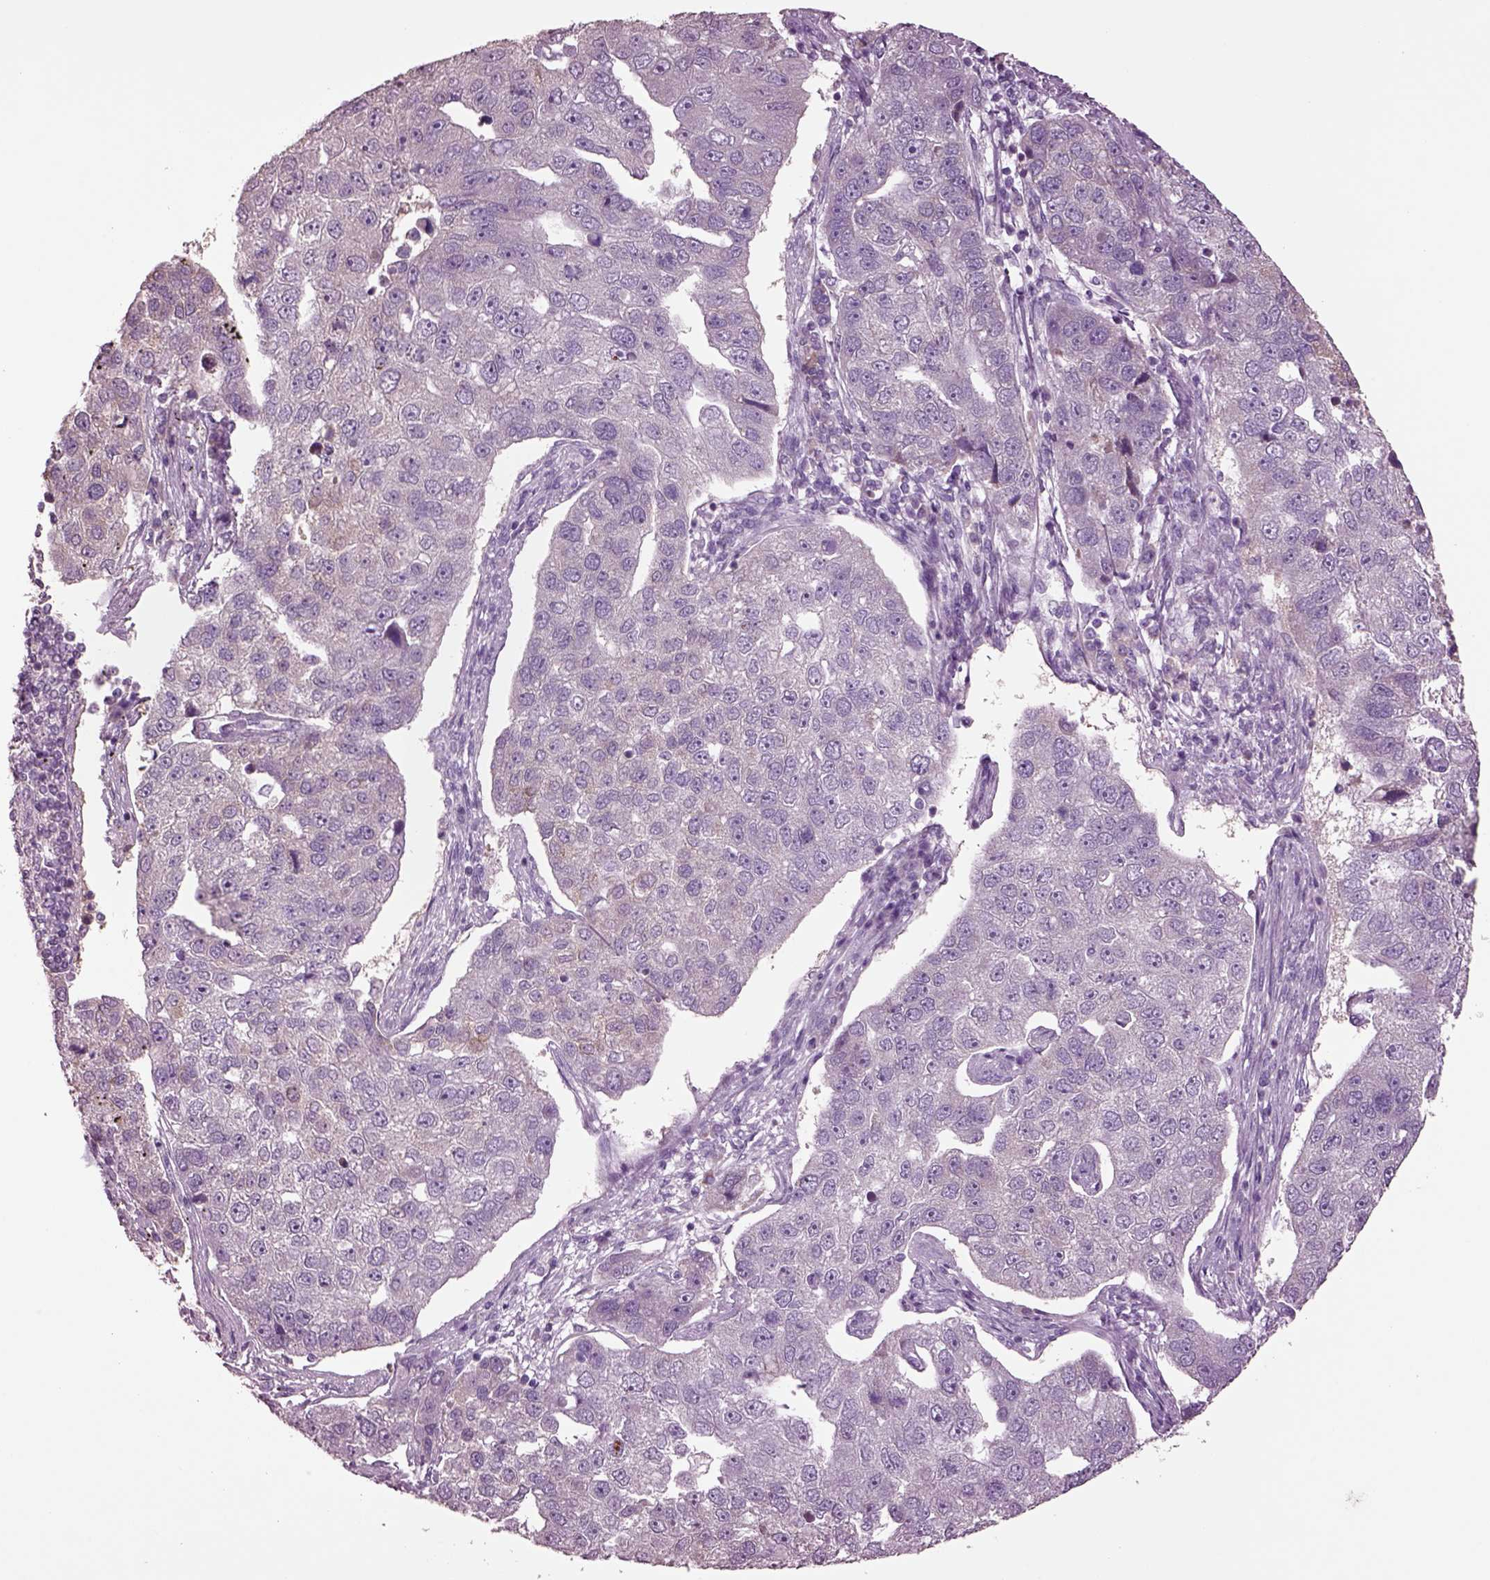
{"staining": {"intensity": "negative", "quantity": "none", "location": "none"}, "tissue": "pancreatic cancer", "cell_type": "Tumor cells", "image_type": "cancer", "snomed": [{"axis": "morphology", "description": "Adenocarcinoma, NOS"}, {"axis": "topography", "description": "Pancreas"}], "caption": "Protein analysis of pancreatic cancer shows no significant positivity in tumor cells.", "gene": "CLPSL1", "patient": {"sex": "female", "age": 61}}